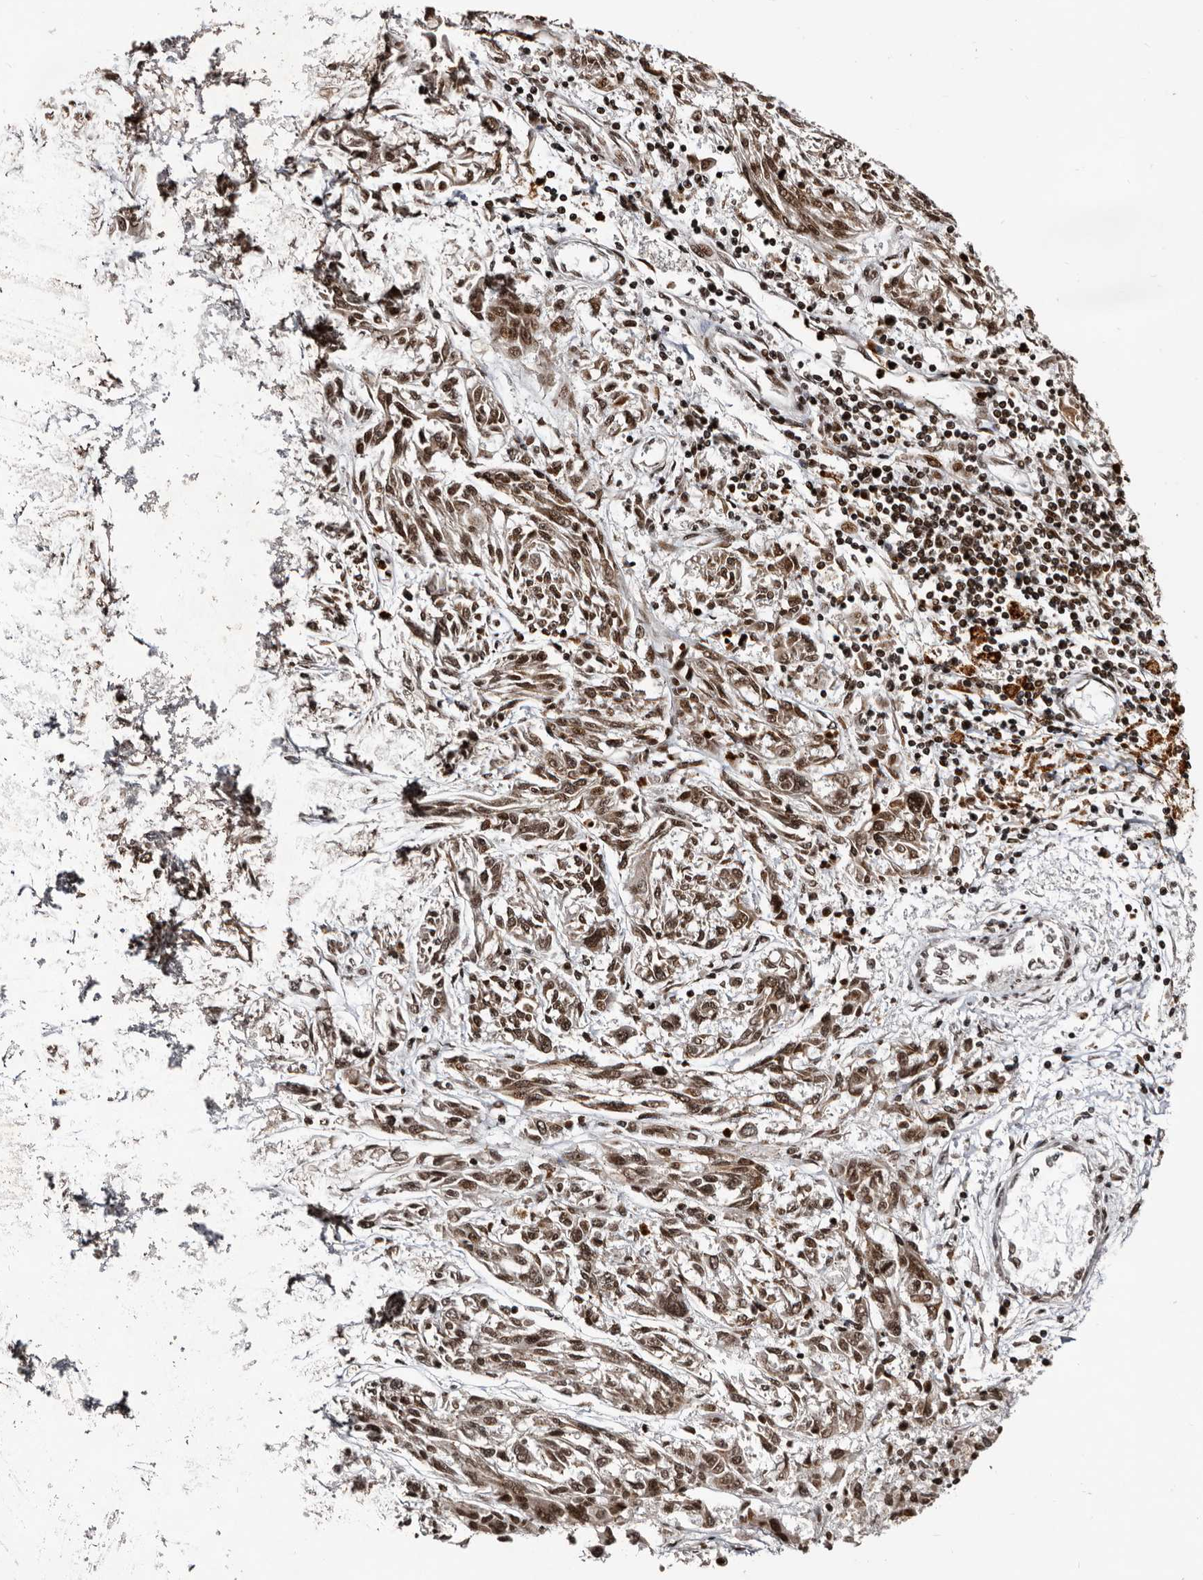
{"staining": {"intensity": "moderate", "quantity": ">75%", "location": "nuclear"}, "tissue": "melanoma", "cell_type": "Tumor cells", "image_type": "cancer", "snomed": [{"axis": "morphology", "description": "Malignant melanoma, NOS"}, {"axis": "topography", "description": "Skin"}], "caption": "Protein analysis of melanoma tissue shows moderate nuclear expression in approximately >75% of tumor cells.", "gene": "THUMPD1", "patient": {"sex": "male", "age": 53}}